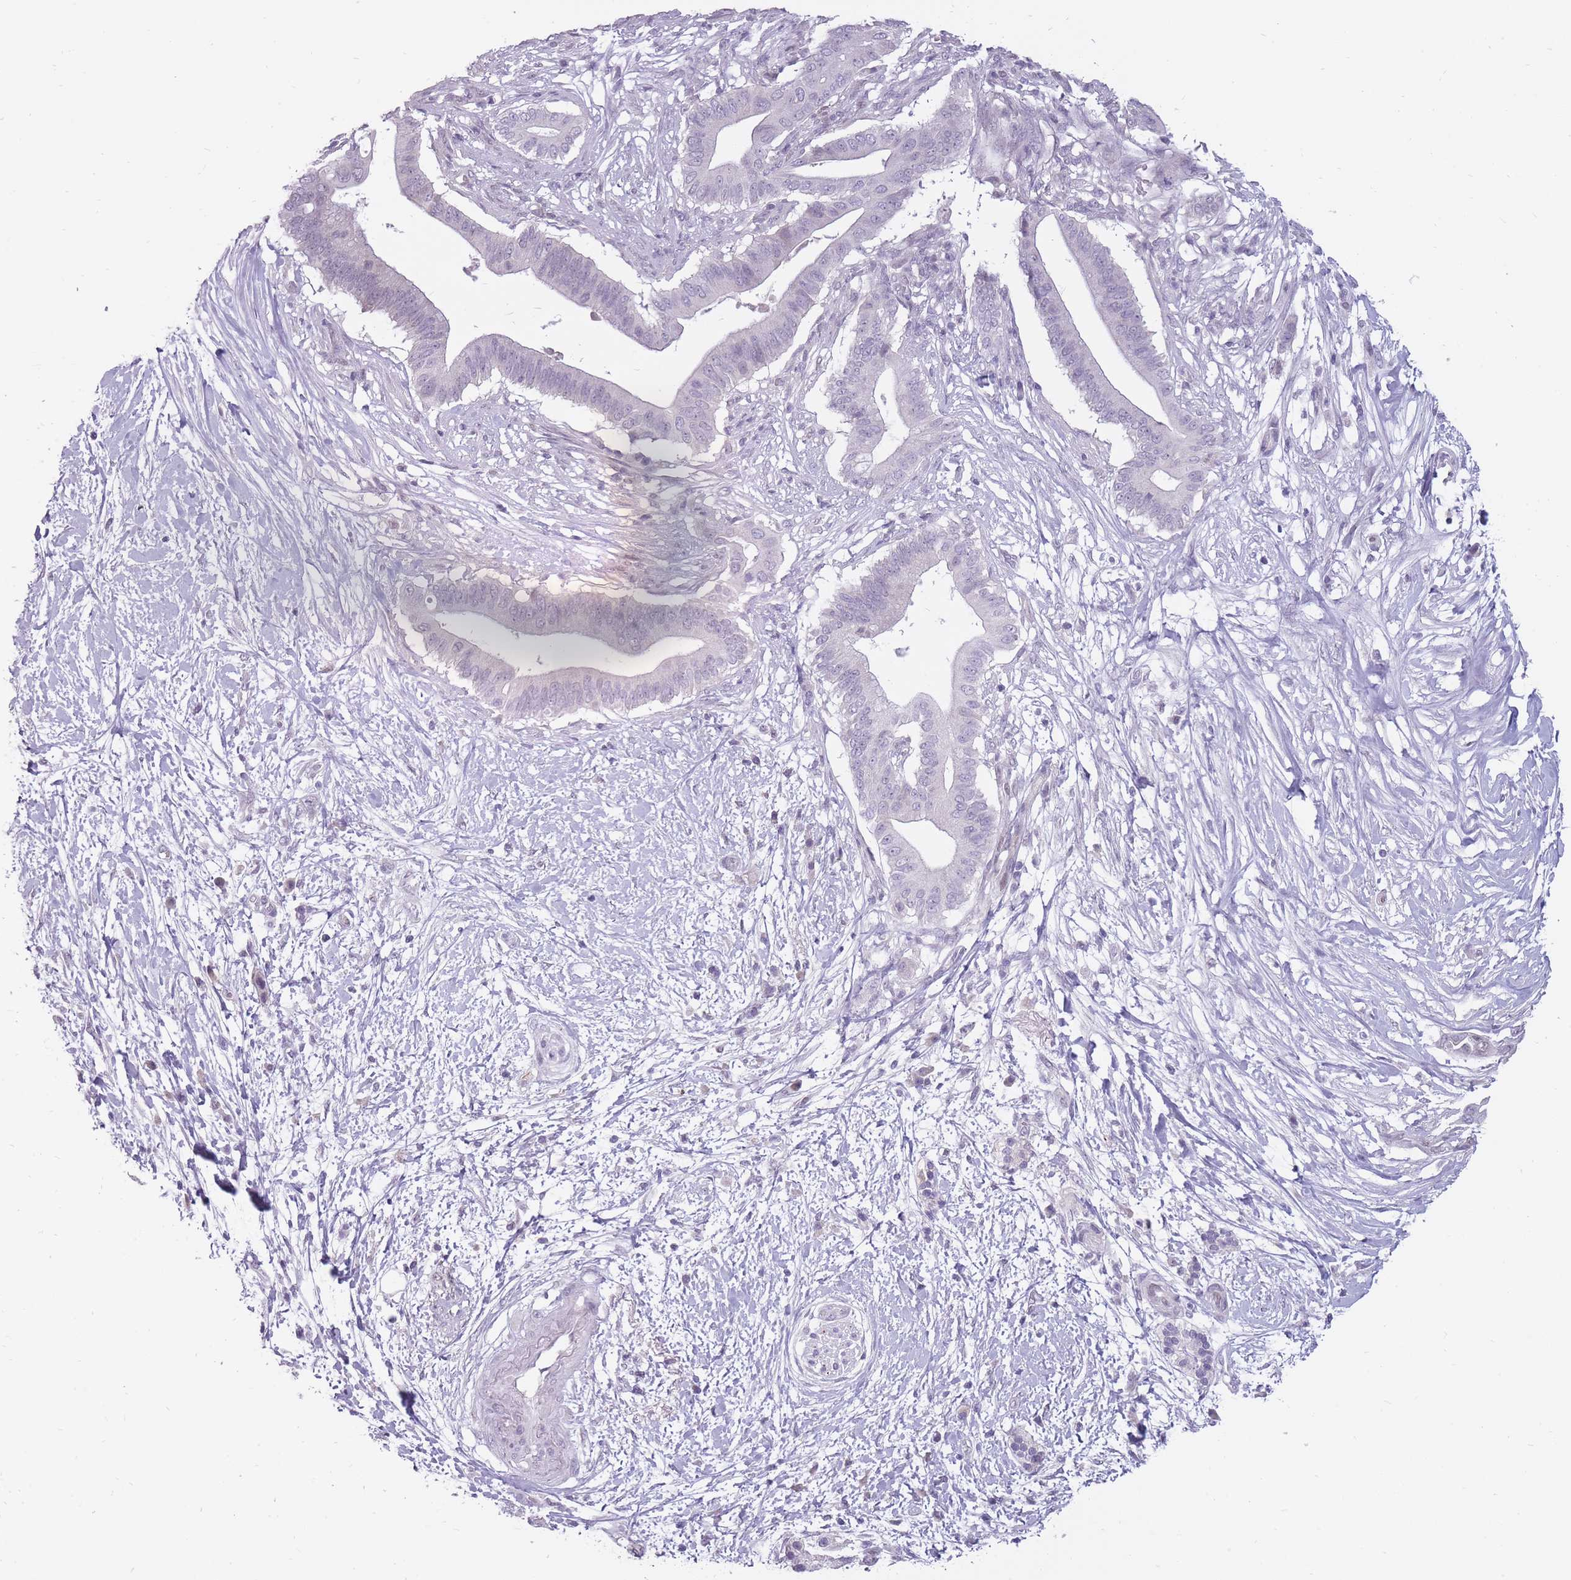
{"staining": {"intensity": "negative", "quantity": "none", "location": "none"}, "tissue": "pancreatic cancer", "cell_type": "Tumor cells", "image_type": "cancer", "snomed": [{"axis": "morphology", "description": "Adenocarcinoma, NOS"}, {"axis": "topography", "description": "Pancreas"}], "caption": "Immunohistochemistry (IHC) histopathology image of neoplastic tissue: human pancreatic cancer stained with DAB shows no significant protein positivity in tumor cells.", "gene": "POMZP3", "patient": {"sex": "male", "age": 68}}